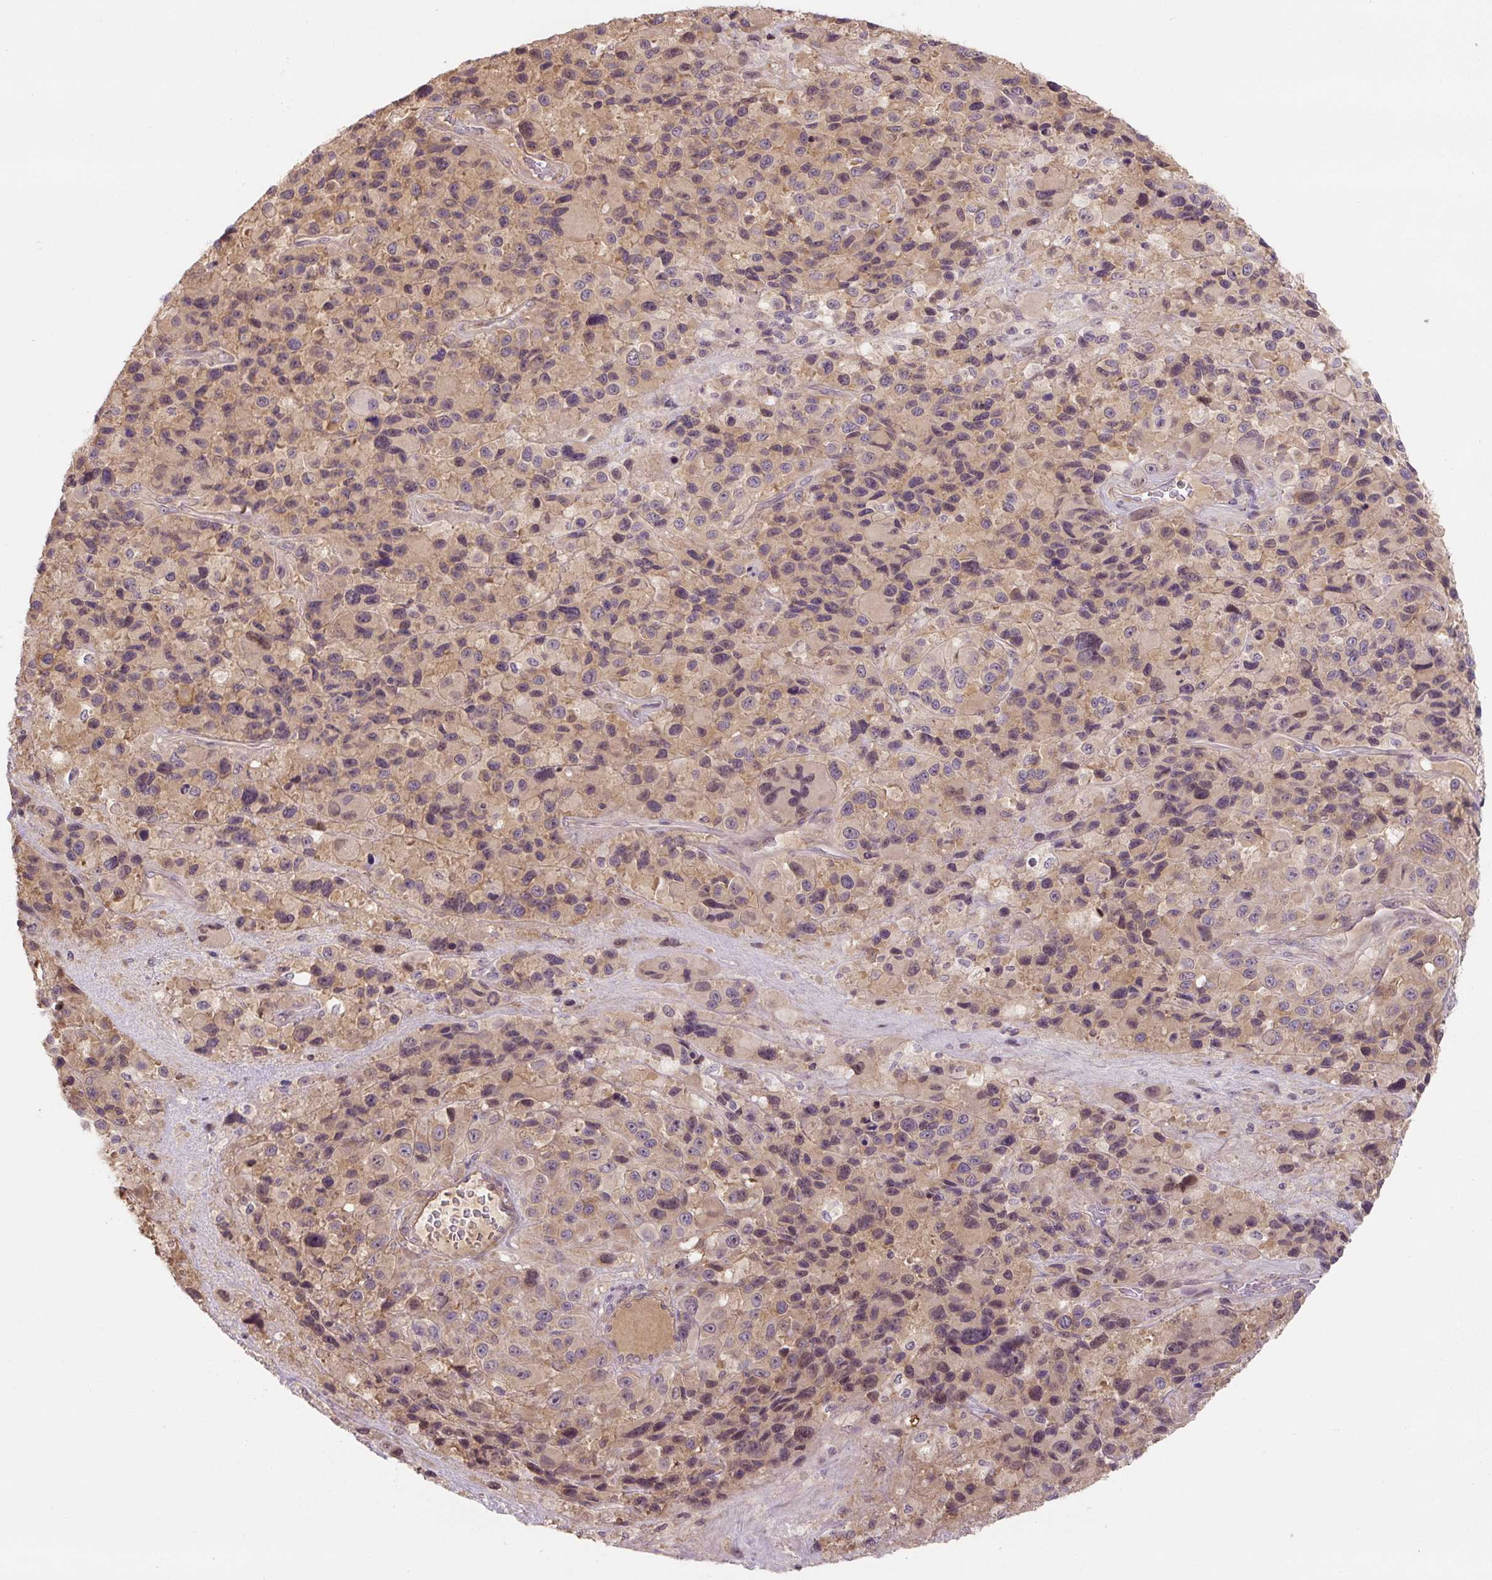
{"staining": {"intensity": "weak", "quantity": "<25%", "location": "nuclear"}, "tissue": "melanoma", "cell_type": "Tumor cells", "image_type": "cancer", "snomed": [{"axis": "morphology", "description": "Malignant melanoma, Metastatic site"}, {"axis": "topography", "description": "Lymph node"}], "caption": "Immunohistochemistry (IHC) of malignant melanoma (metastatic site) reveals no staining in tumor cells.", "gene": "C2orf73", "patient": {"sex": "female", "age": 65}}